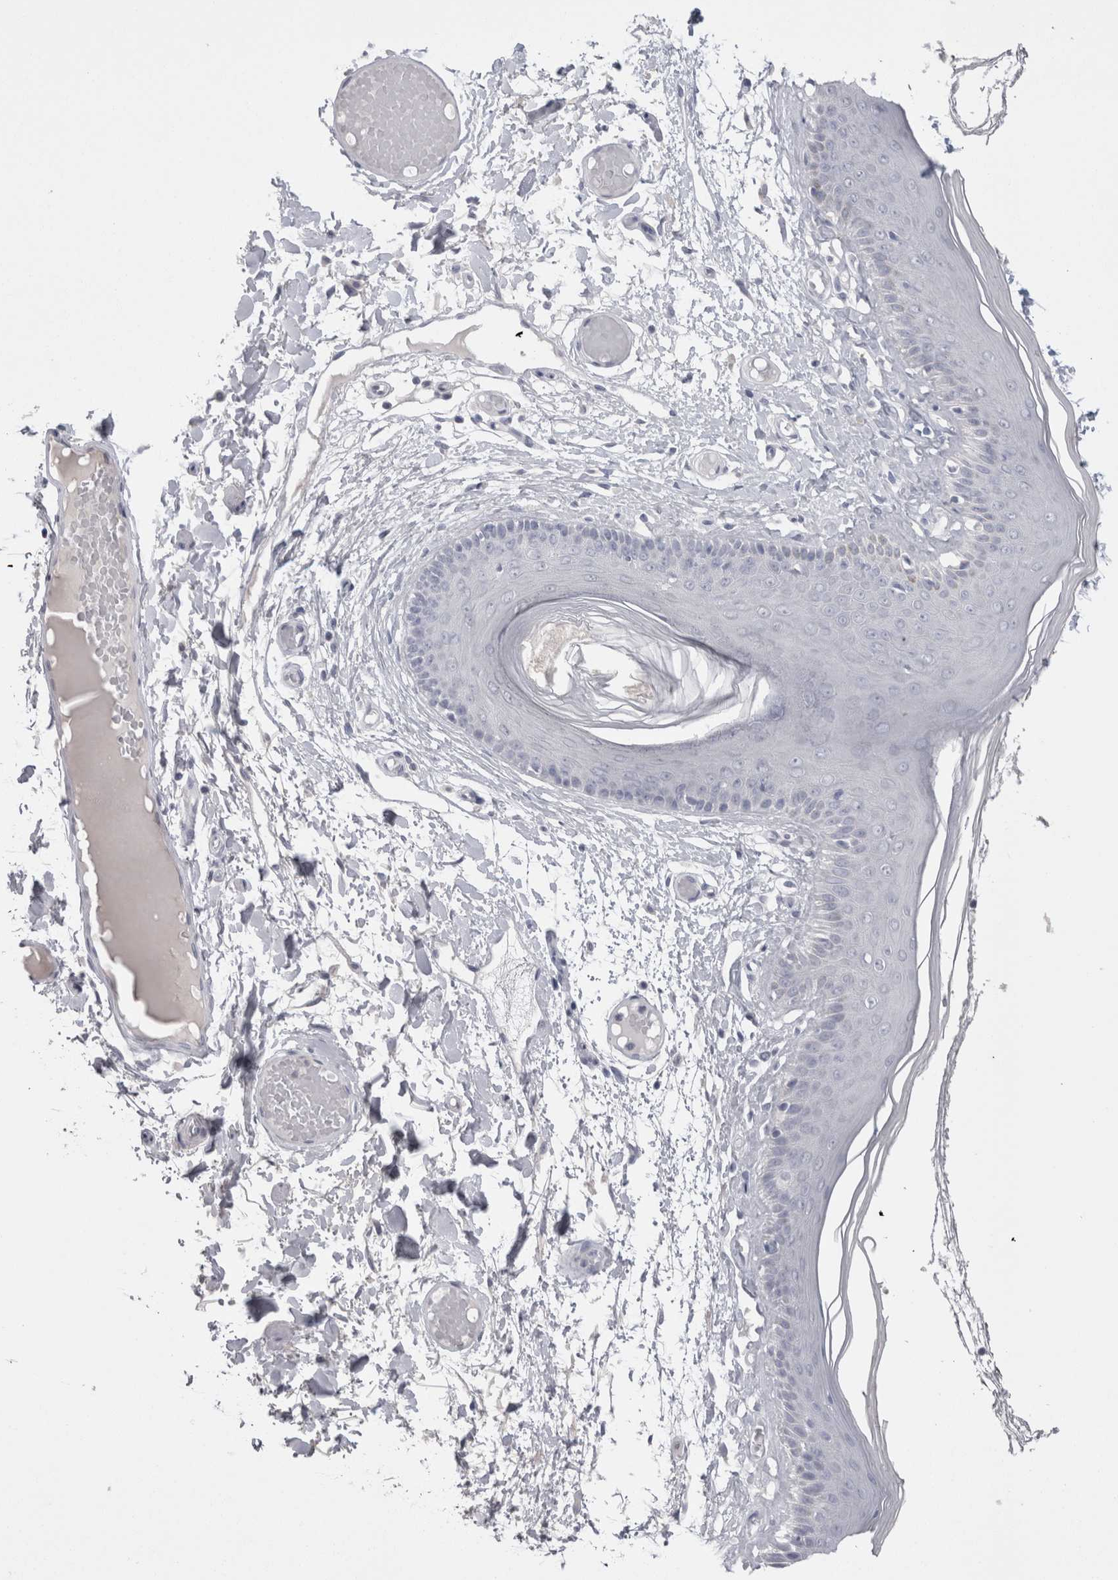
{"staining": {"intensity": "negative", "quantity": "none", "location": "none"}, "tissue": "skin", "cell_type": "Epidermal cells", "image_type": "normal", "snomed": [{"axis": "morphology", "description": "Normal tissue, NOS"}, {"axis": "topography", "description": "Vulva"}], "caption": "An immunohistochemistry micrograph of unremarkable skin is shown. There is no staining in epidermal cells of skin. (Brightfield microscopy of DAB (3,3'-diaminobenzidine) IHC at high magnification).", "gene": "SUCNR1", "patient": {"sex": "female", "age": 73}}